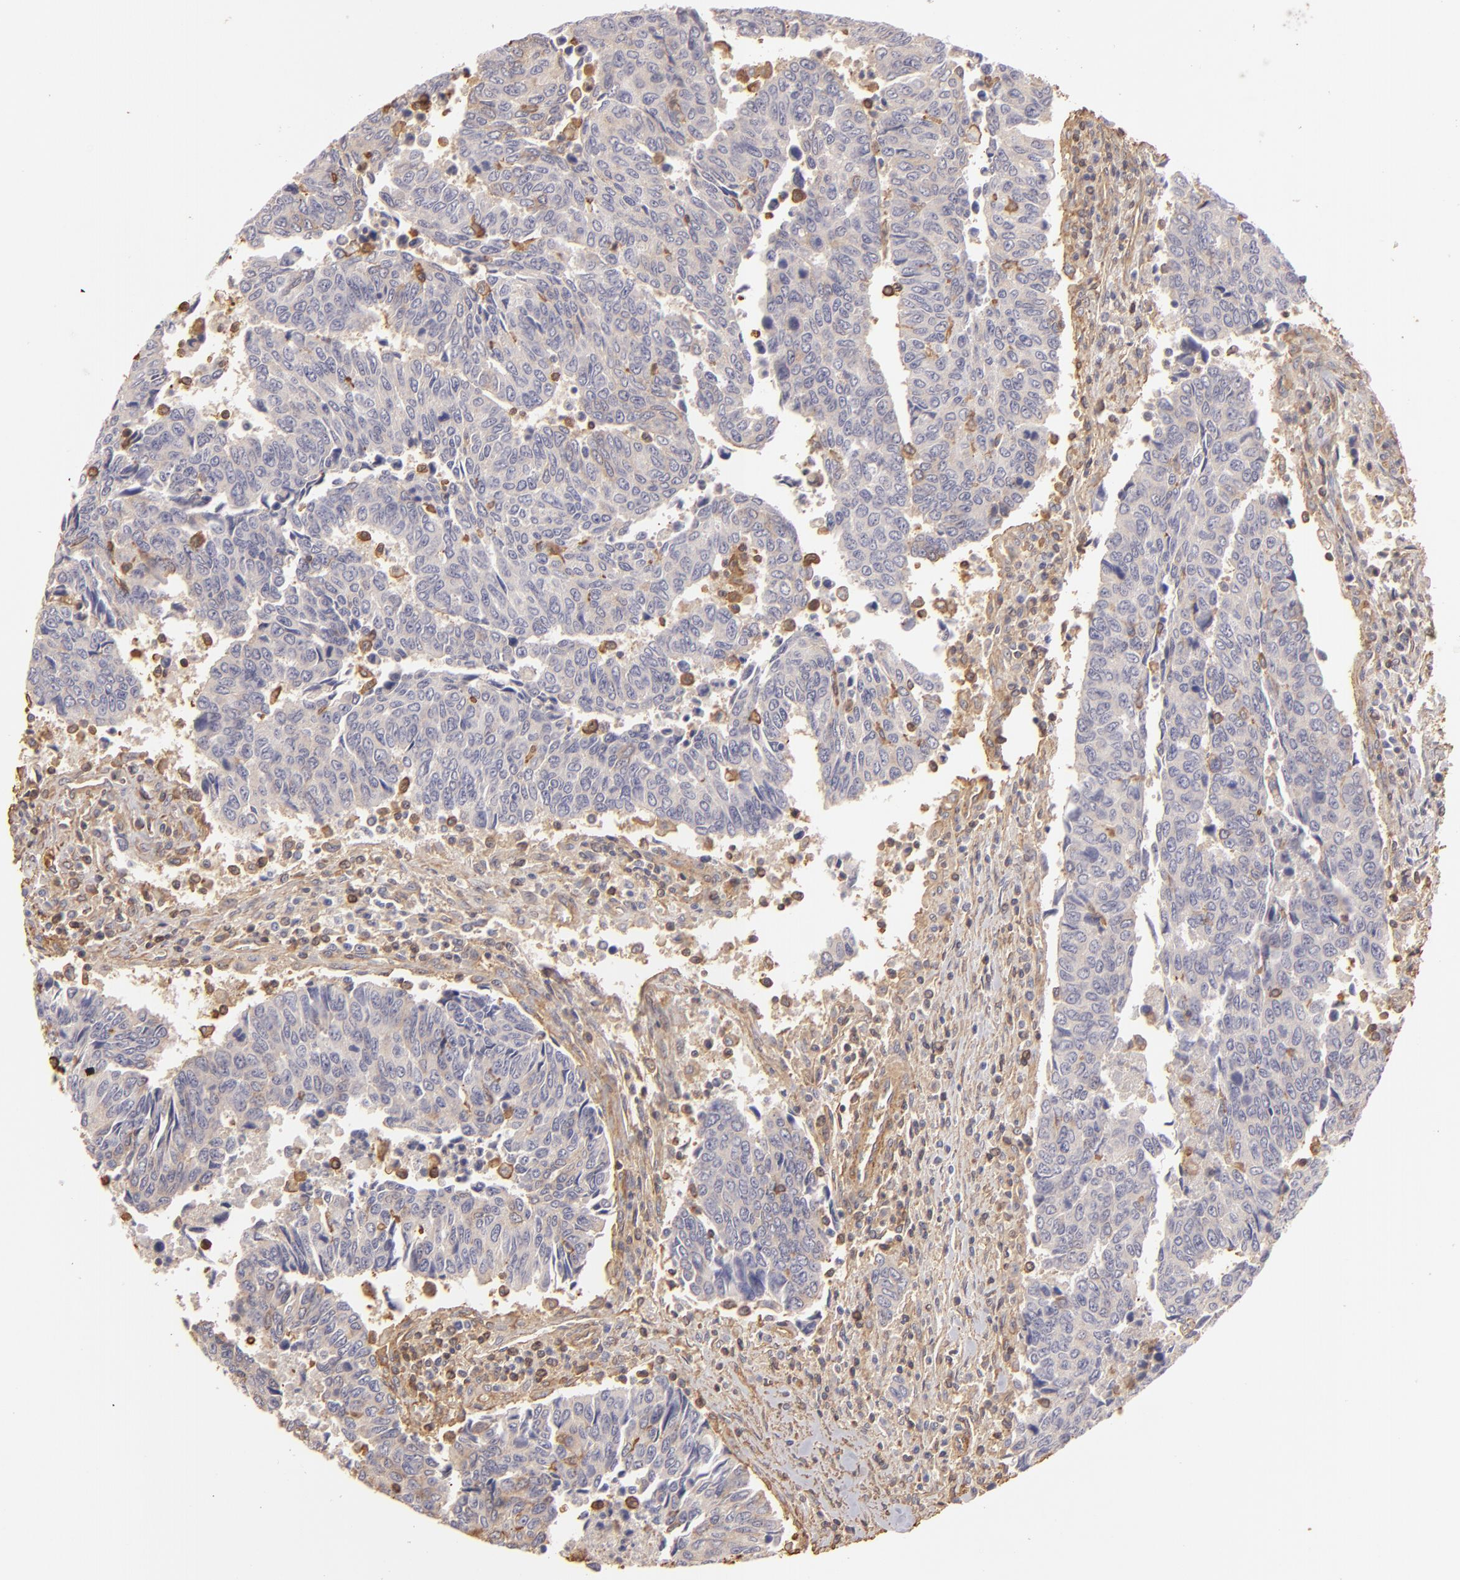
{"staining": {"intensity": "negative", "quantity": "none", "location": "none"}, "tissue": "urothelial cancer", "cell_type": "Tumor cells", "image_type": "cancer", "snomed": [{"axis": "morphology", "description": "Urothelial carcinoma, High grade"}, {"axis": "topography", "description": "Urinary bladder"}], "caption": "Photomicrograph shows no protein positivity in tumor cells of urothelial cancer tissue.", "gene": "HSPB6", "patient": {"sex": "male", "age": 86}}